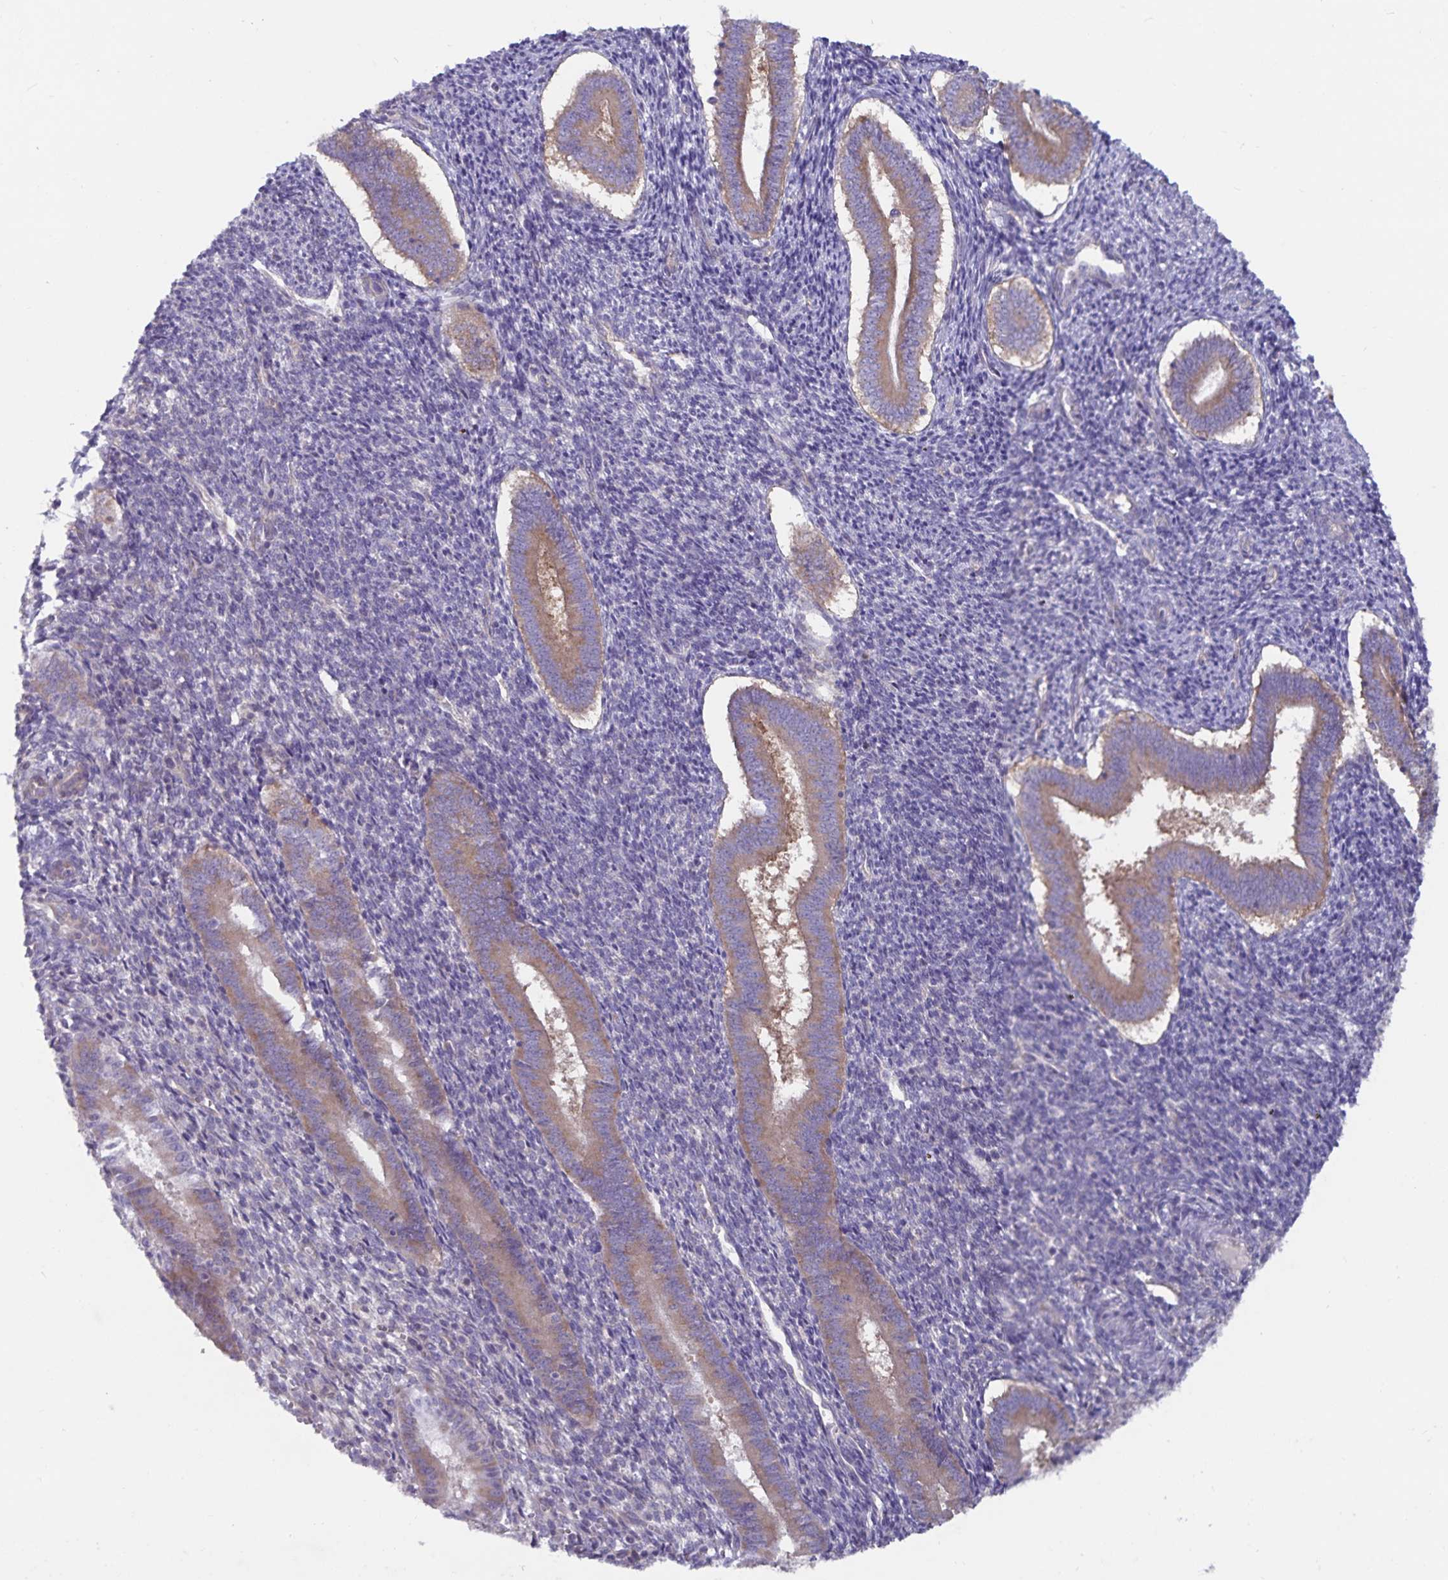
{"staining": {"intensity": "moderate", "quantity": "<25%", "location": "cytoplasmic/membranous"}, "tissue": "endometrium", "cell_type": "Cells in endometrial stroma", "image_type": "normal", "snomed": [{"axis": "morphology", "description": "Normal tissue, NOS"}, {"axis": "topography", "description": "Endometrium"}], "caption": "Endometrium stained with immunohistochemistry (IHC) demonstrates moderate cytoplasmic/membranous expression in about <25% of cells in endometrial stroma.", "gene": "FAM120A", "patient": {"sex": "female", "age": 25}}